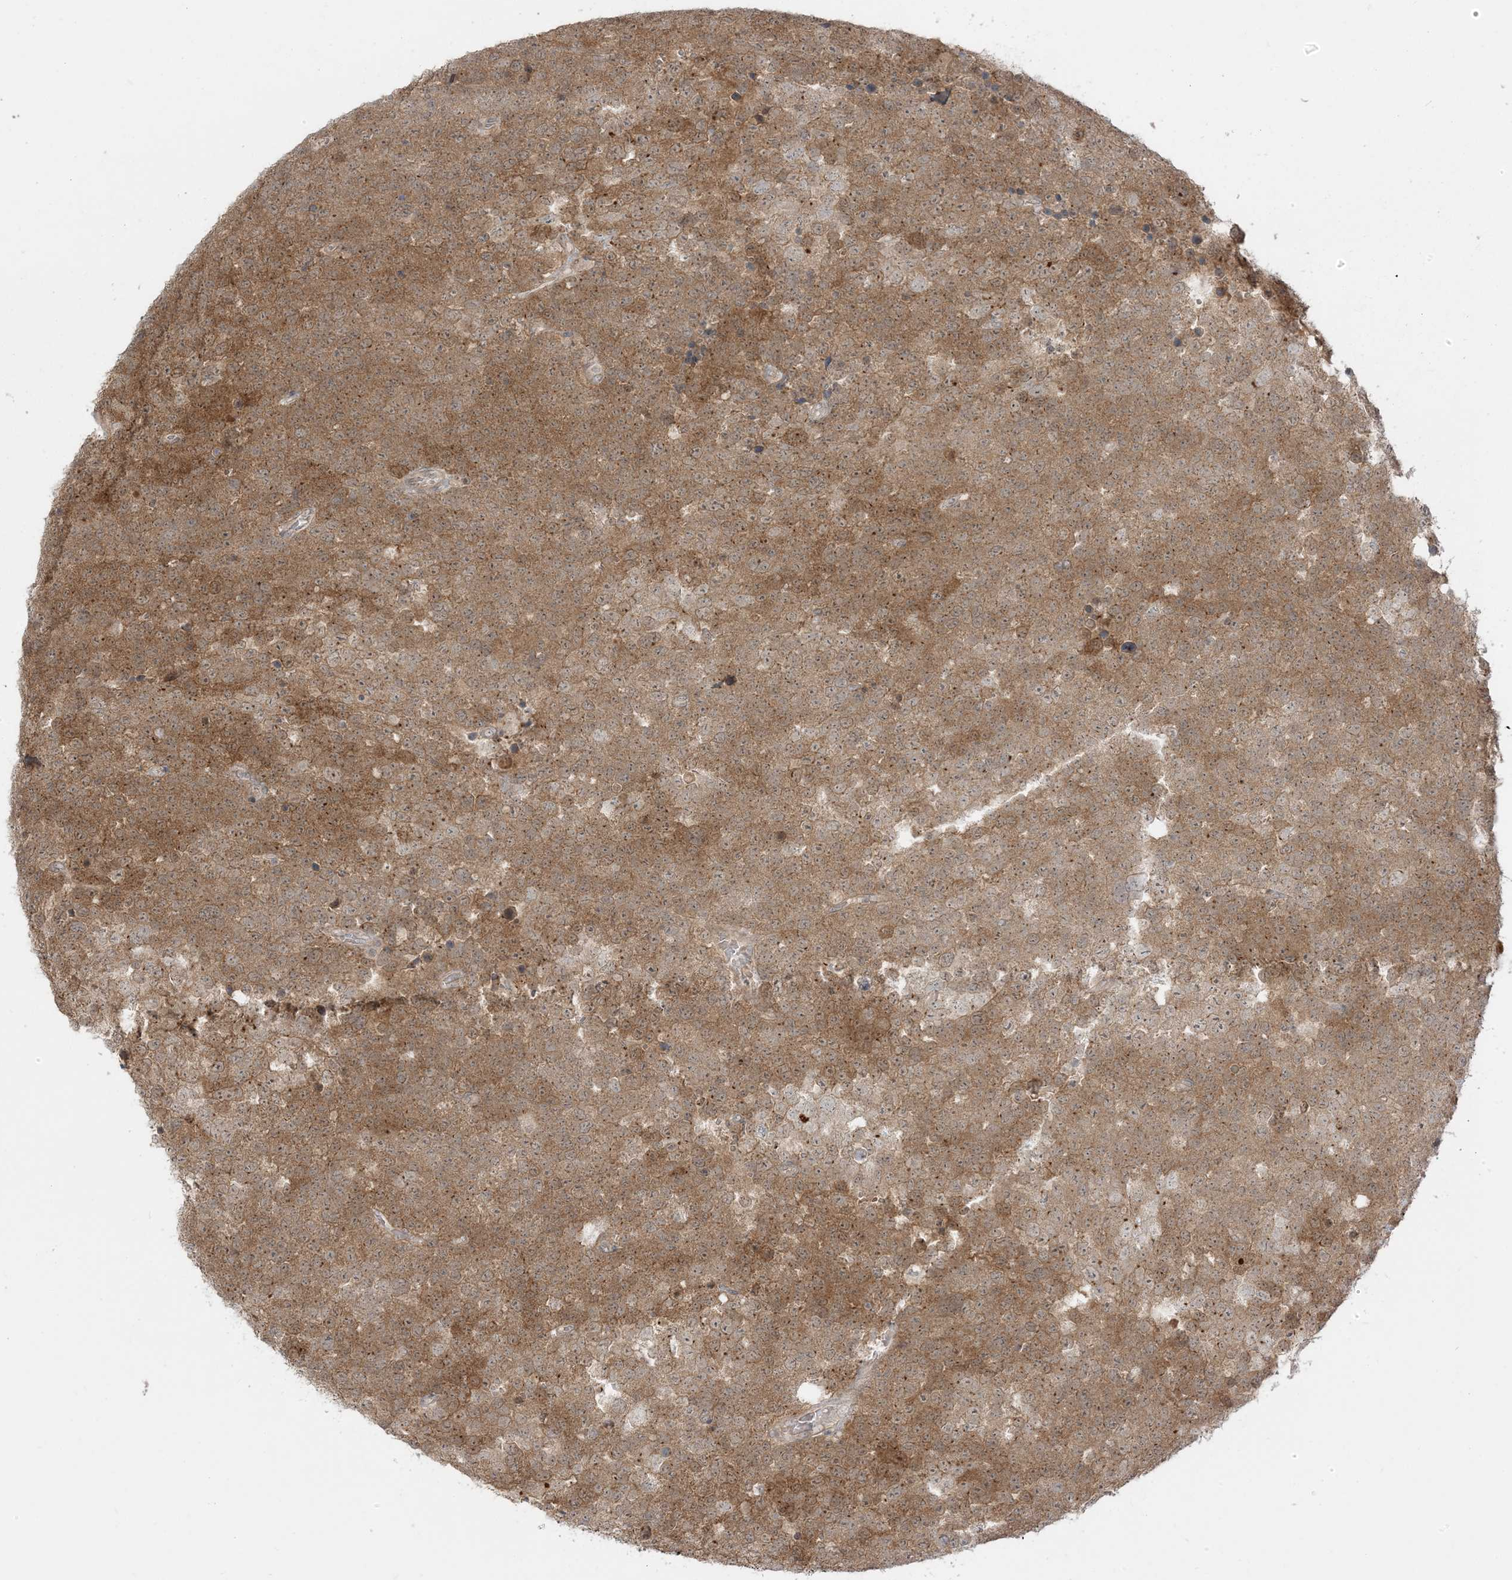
{"staining": {"intensity": "moderate", "quantity": ">75%", "location": "cytoplasmic/membranous"}, "tissue": "testis cancer", "cell_type": "Tumor cells", "image_type": "cancer", "snomed": [{"axis": "morphology", "description": "Seminoma, NOS"}, {"axis": "topography", "description": "Testis"}], "caption": "Immunohistochemical staining of human testis seminoma shows medium levels of moderate cytoplasmic/membranous protein staining in about >75% of tumor cells.", "gene": "TBCC", "patient": {"sex": "male", "age": 71}}